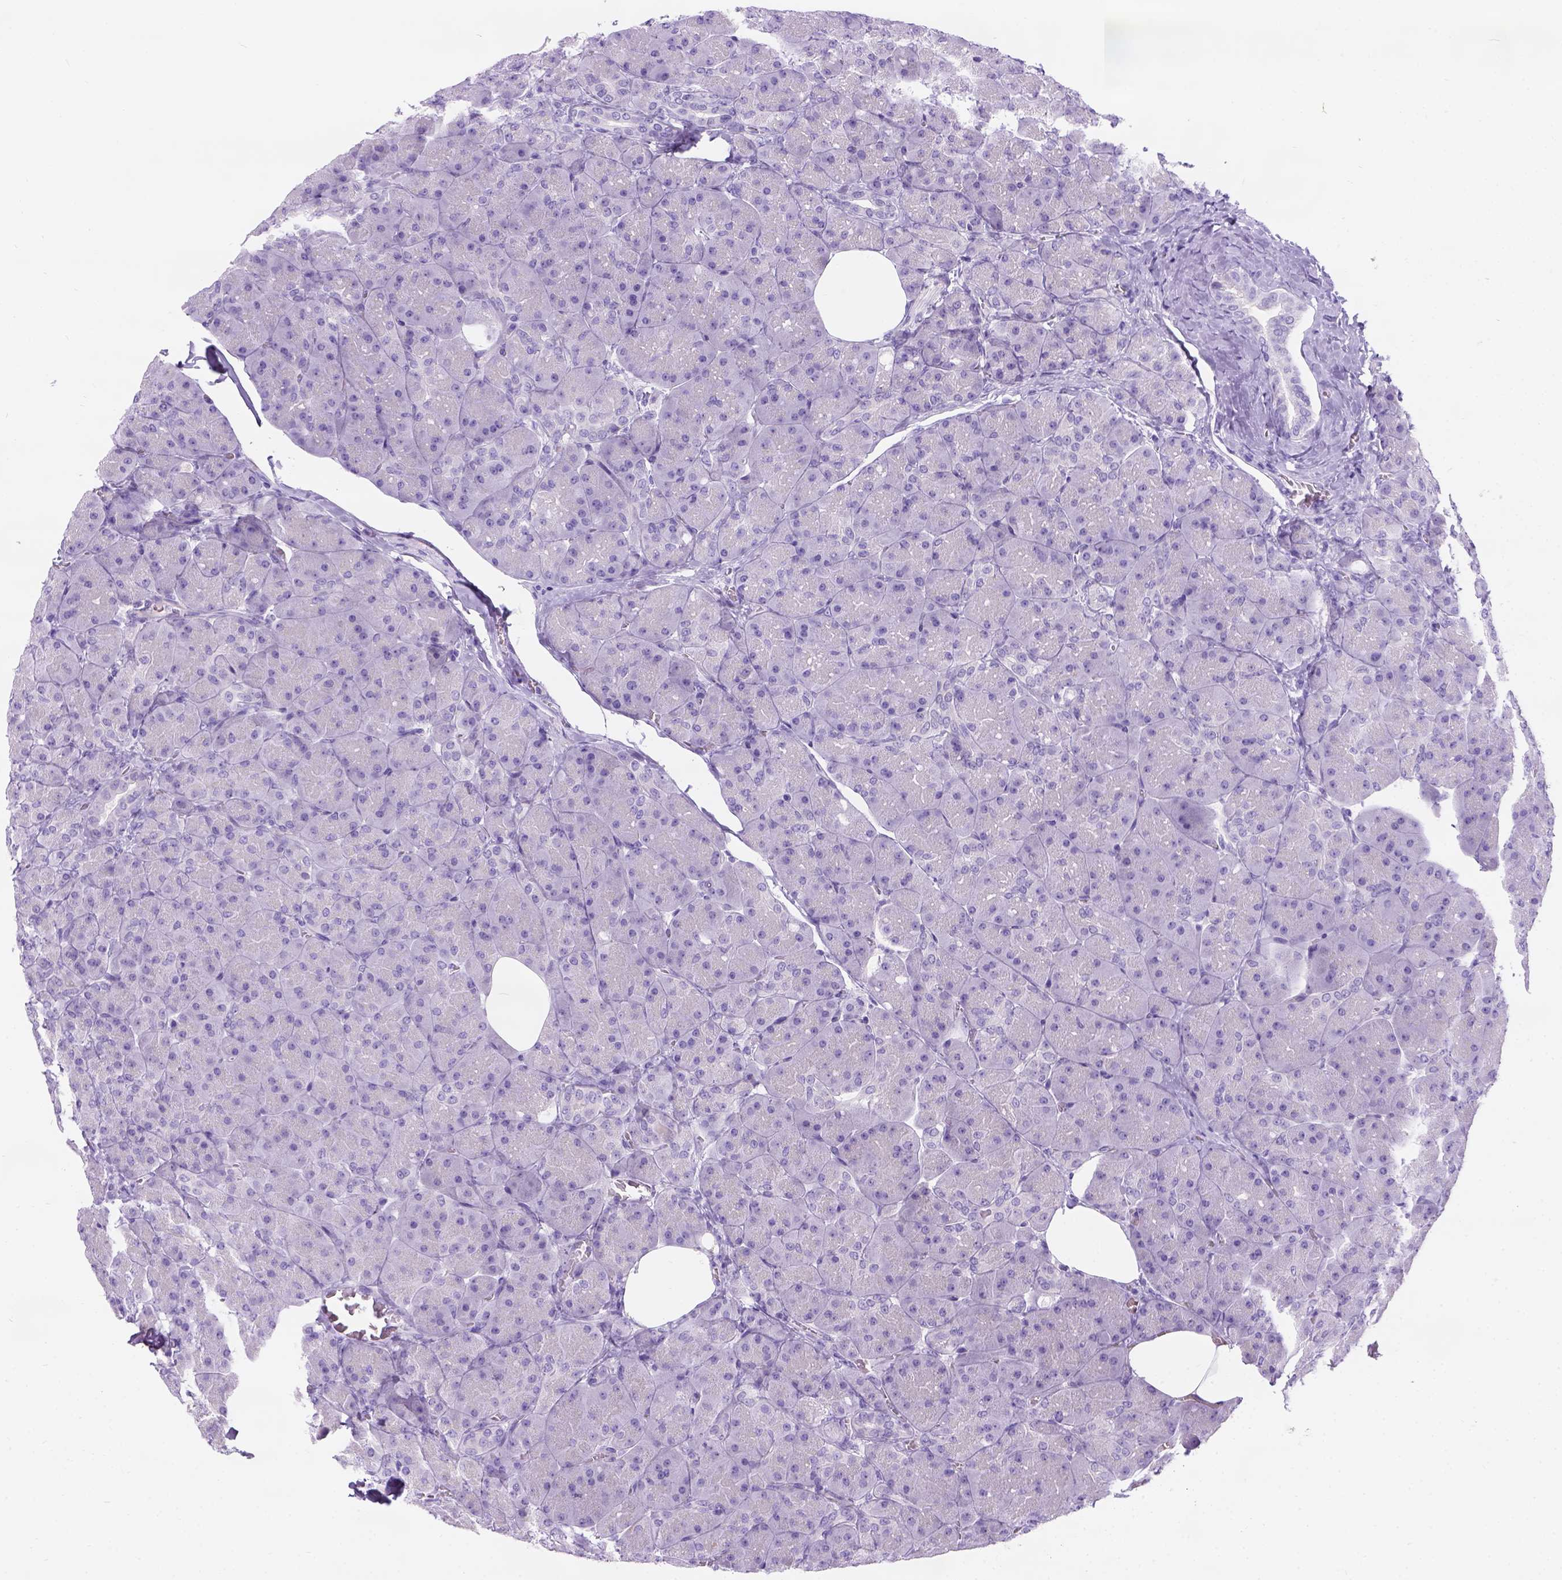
{"staining": {"intensity": "negative", "quantity": "none", "location": "none"}, "tissue": "pancreas", "cell_type": "Exocrine glandular cells", "image_type": "normal", "snomed": [{"axis": "morphology", "description": "Normal tissue, NOS"}, {"axis": "topography", "description": "Pancreas"}], "caption": "Human pancreas stained for a protein using immunohistochemistry reveals no staining in exocrine glandular cells.", "gene": "C7orf57", "patient": {"sex": "male", "age": 55}}